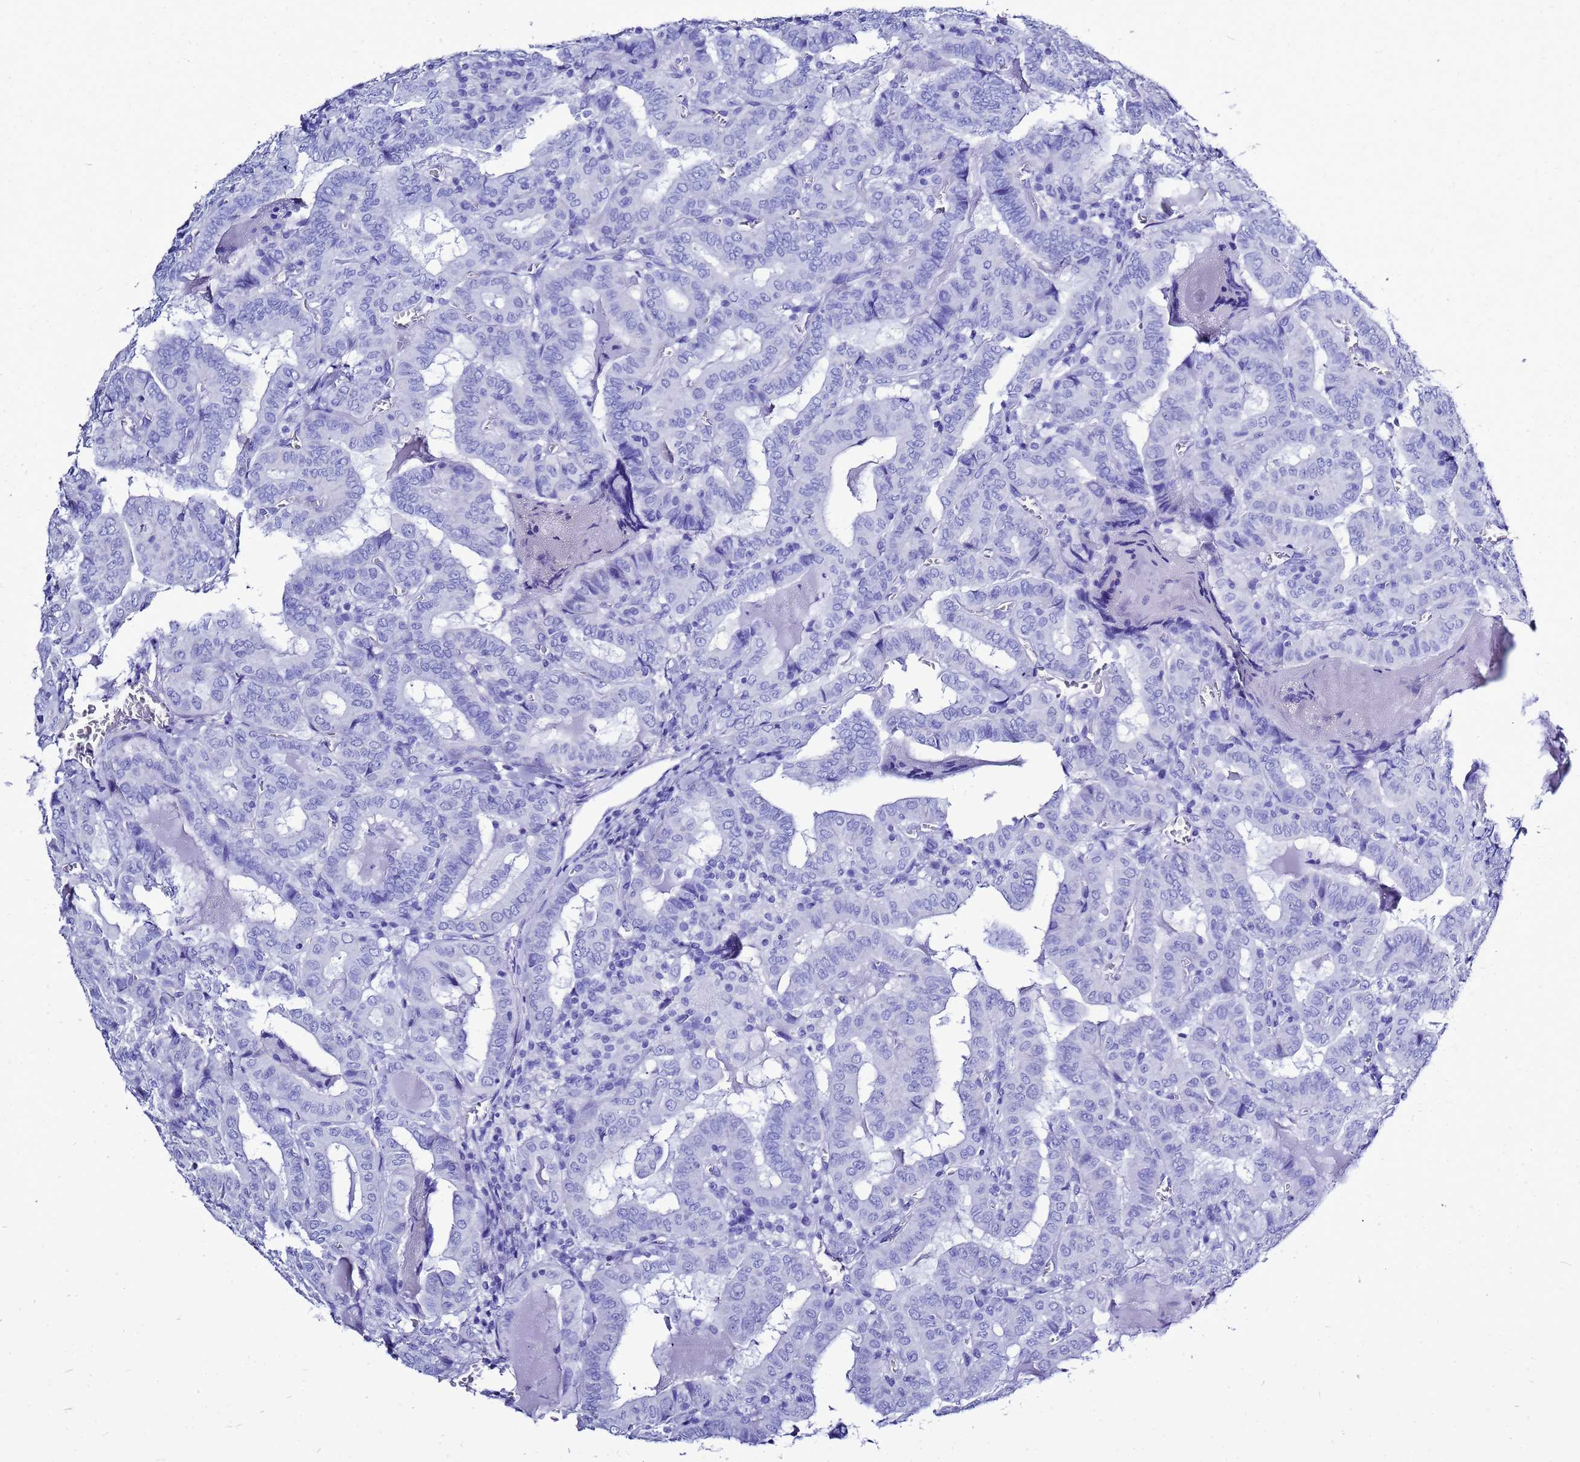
{"staining": {"intensity": "negative", "quantity": "none", "location": "none"}, "tissue": "thyroid cancer", "cell_type": "Tumor cells", "image_type": "cancer", "snomed": [{"axis": "morphology", "description": "Papillary adenocarcinoma, NOS"}, {"axis": "topography", "description": "Thyroid gland"}], "caption": "The photomicrograph reveals no staining of tumor cells in thyroid cancer (papillary adenocarcinoma). (Stains: DAB (3,3'-diaminobenzidine) immunohistochemistry (IHC) with hematoxylin counter stain, Microscopy: brightfield microscopy at high magnification).", "gene": "LIPF", "patient": {"sex": "female", "age": 72}}